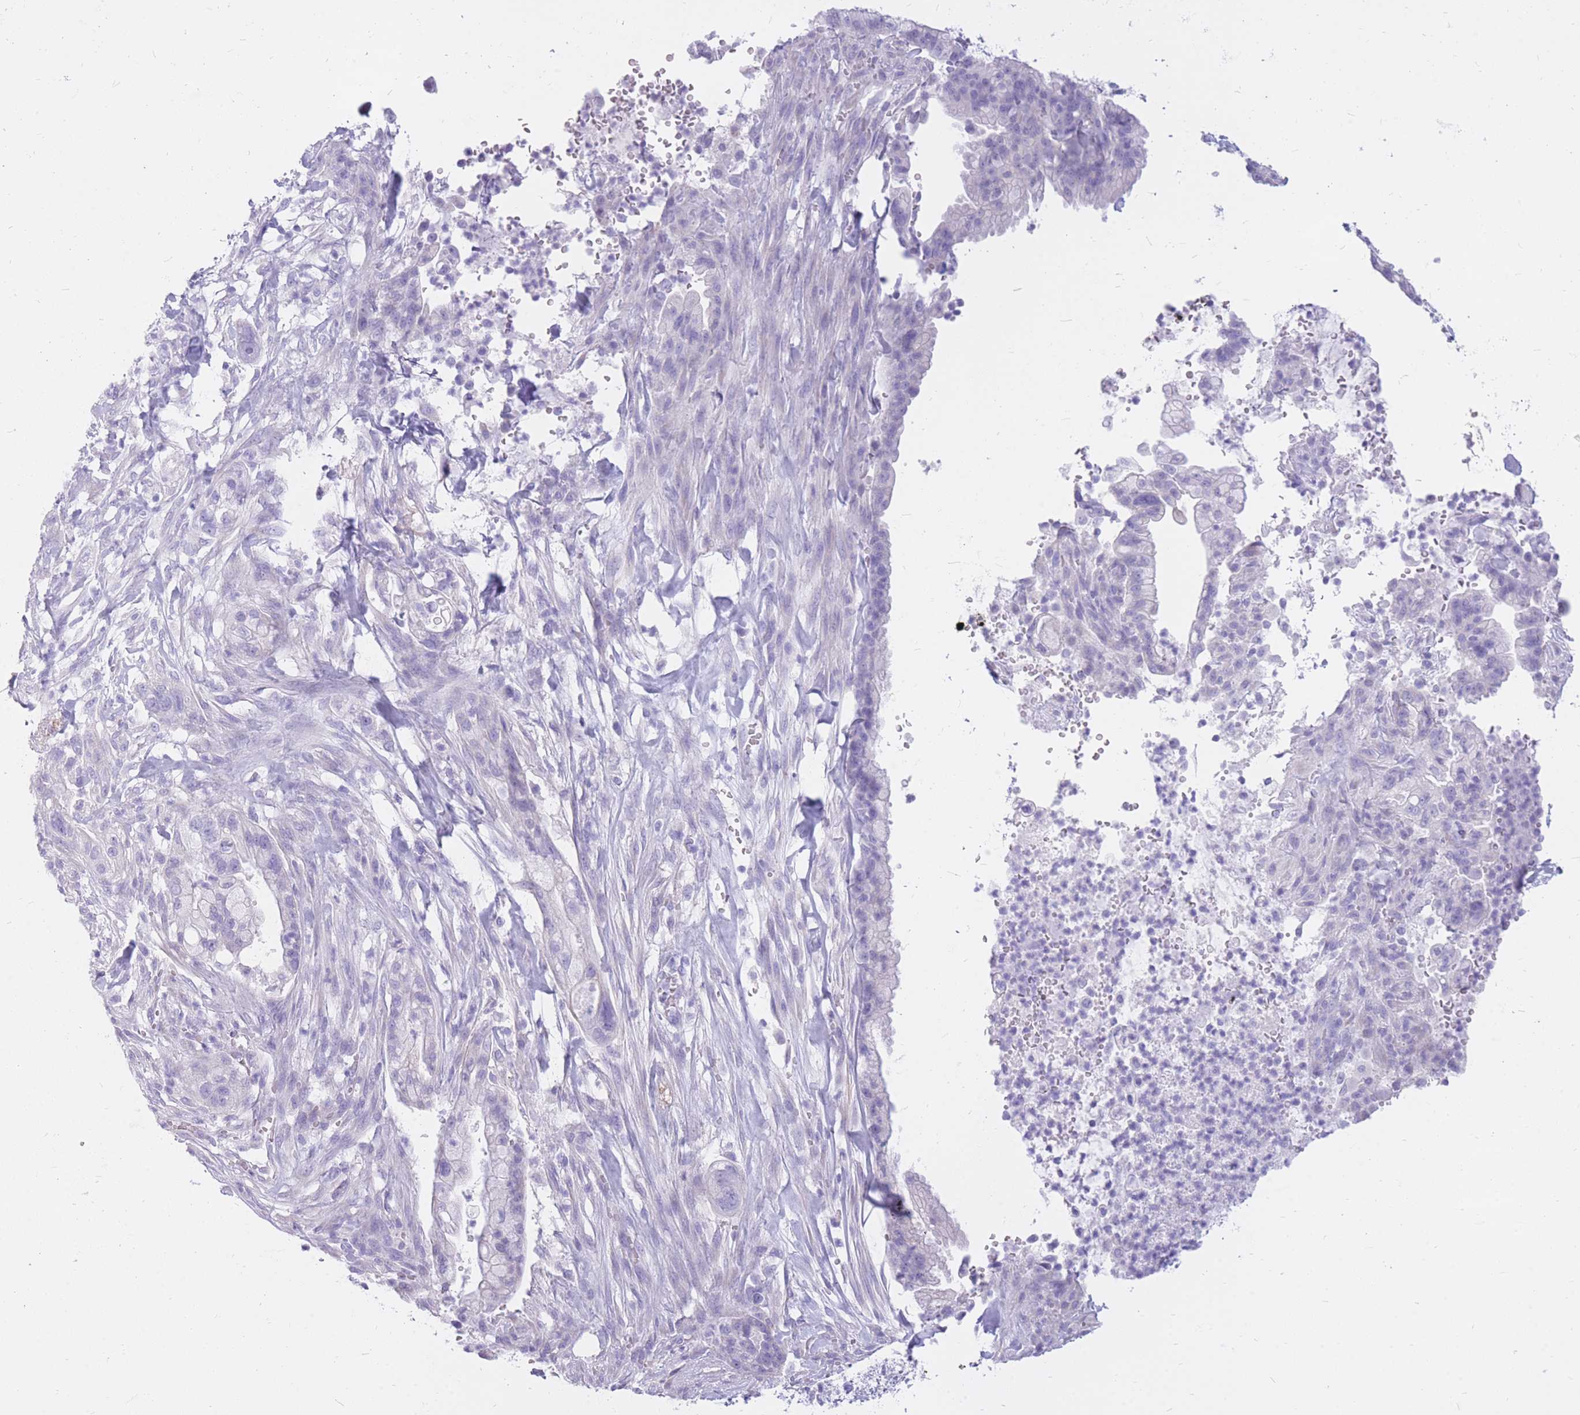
{"staining": {"intensity": "negative", "quantity": "none", "location": "none"}, "tissue": "pancreatic cancer", "cell_type": "Tumor cells", "image_type": "cancer", "snomed": [{"axis": "morphology", "description": "Adenocarcinoma, NOS"}, {"axis": "topography", "description": "Pancreas"}], "caption": "High power microscopy photomicrograph of an immunohistochemistry histopathology image of adenocarcinoma (pancreatic), revealing no significant expression in tumor cells.", "gene": "CYP21A2", "patient": {"sex": "male", "age": 44}}